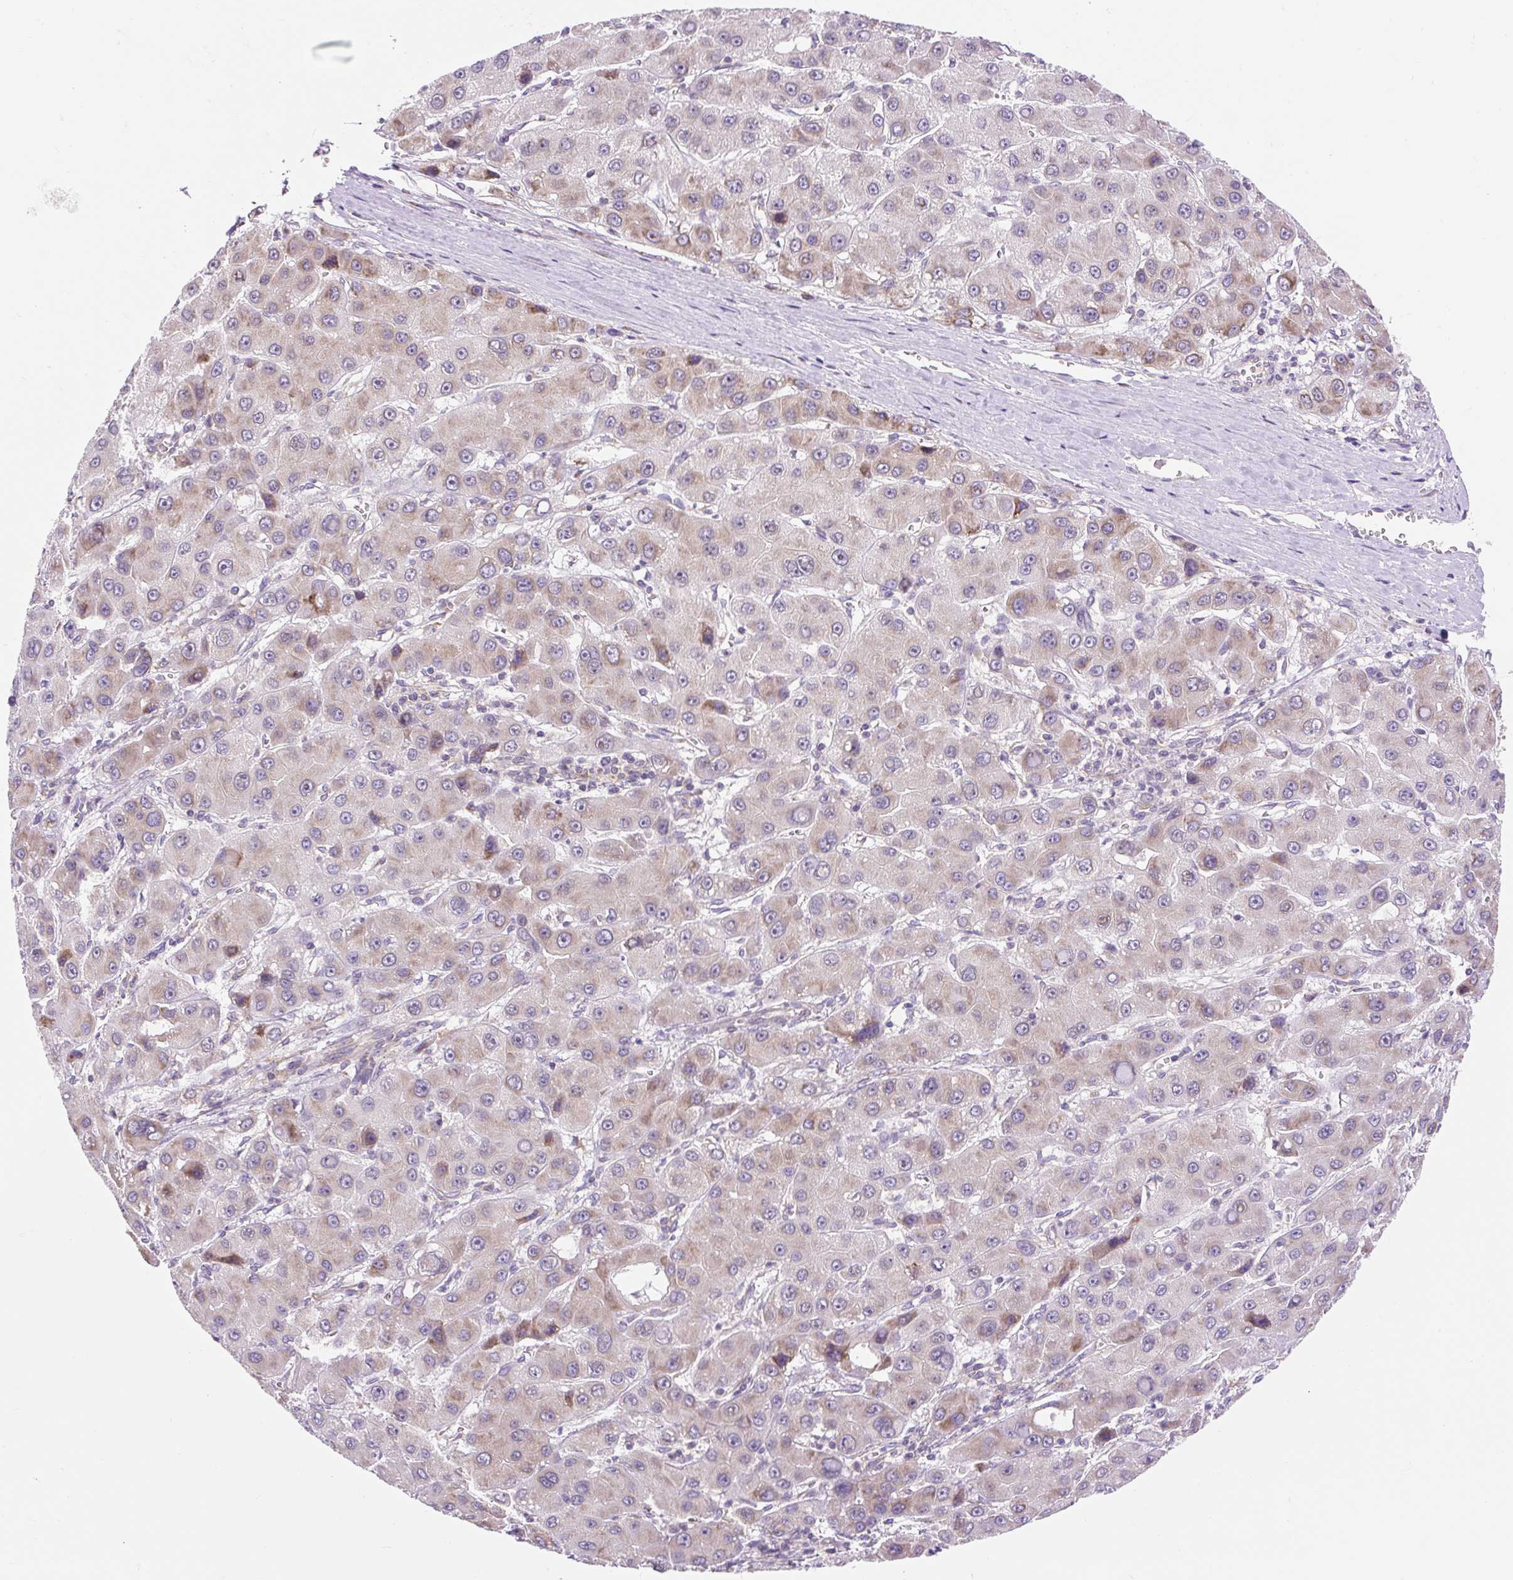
{"staining": {"intensity": "moderate", "quantity": "25%-75%", "location": "cytoplasmic/membranous"}, "tissue": "liver cancer", "cell_type": "Tumor cells", "image_type": "cancer", "snomed": [{"axis": "morphology", "description": "Carcinoma, Hepatocellular, NOS"}, {"axis": "topography", "description": "Liver"}], "caption": "Immunohistochemical staining of liver hepatocellular carcinoma shows medium levels of moderate cytoplasmic/membranous staining in approximately 25%-75% of tumor cells. The staining was performed using DAB to visualize the protein expression in brown, while the nuclei were stained in blue with hematoxylin (Magnification: 20x).", "gene": "GPR45", "patient": {"sex": "male", "age": 55}}